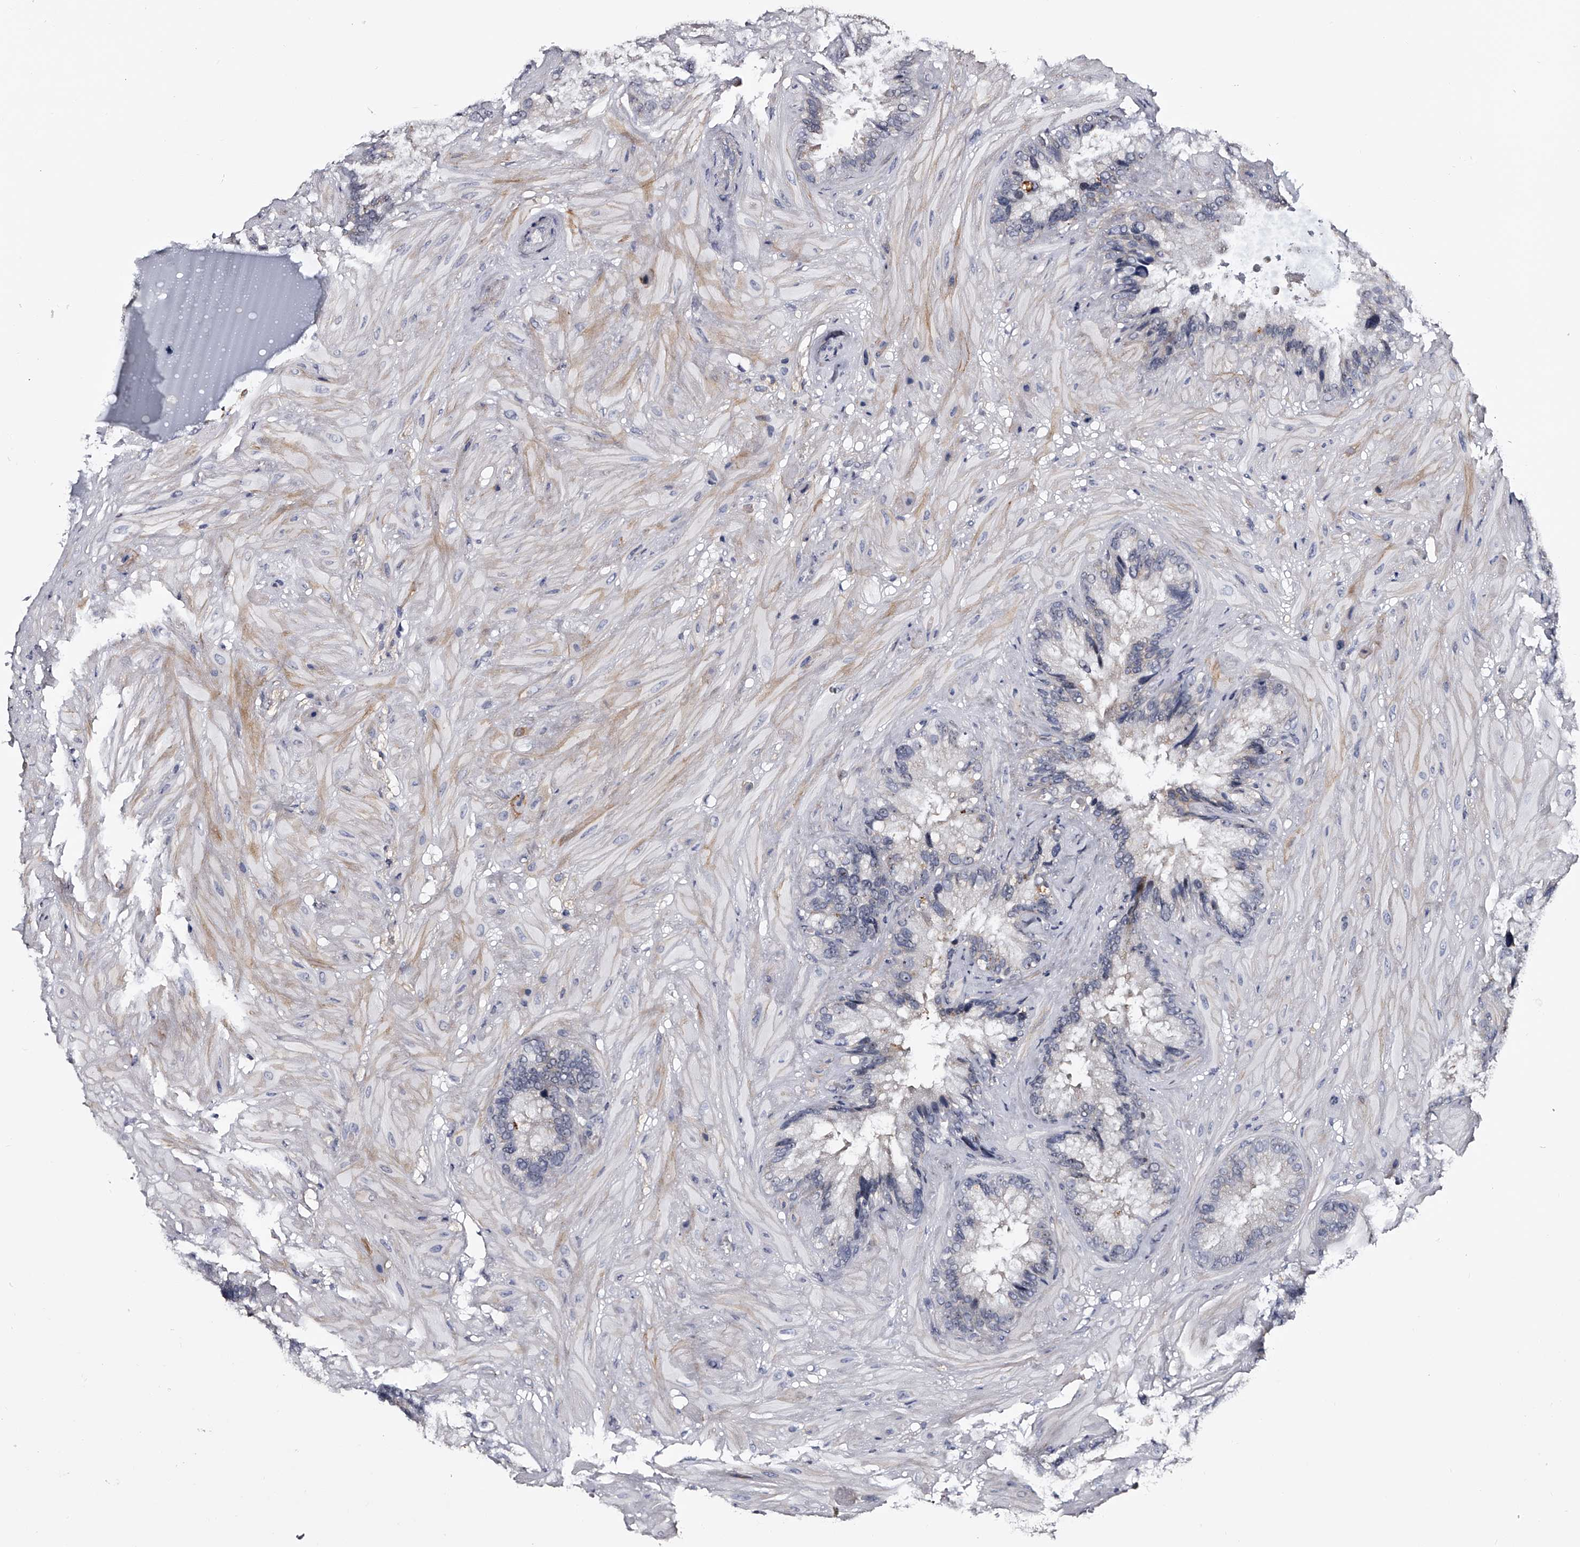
{"staining": {"intensity": "weak", "quantity": "25%-75%", "location": "nuclear"}, "tissue": "seminal vesicle", "cell_type": "Glandular cells", "image_type": "normal", "snomed": [{"axis": "morphology", "description": "Normal tissue, NOS"}, {"axis": "topography", "description": "Prostate"}, {"axis": "topography", "description": "Seminal veicle"}], "caption": "Protein expression analysis of unremarkable human seminal vesicle reveals weak nuclear expression in about 25%-75% of glandular cells. (DAB = brown stain, brightfield microscopy at high magnification).", "gene": "MDN1", "patient": {"sex": "male", "age": 68}}